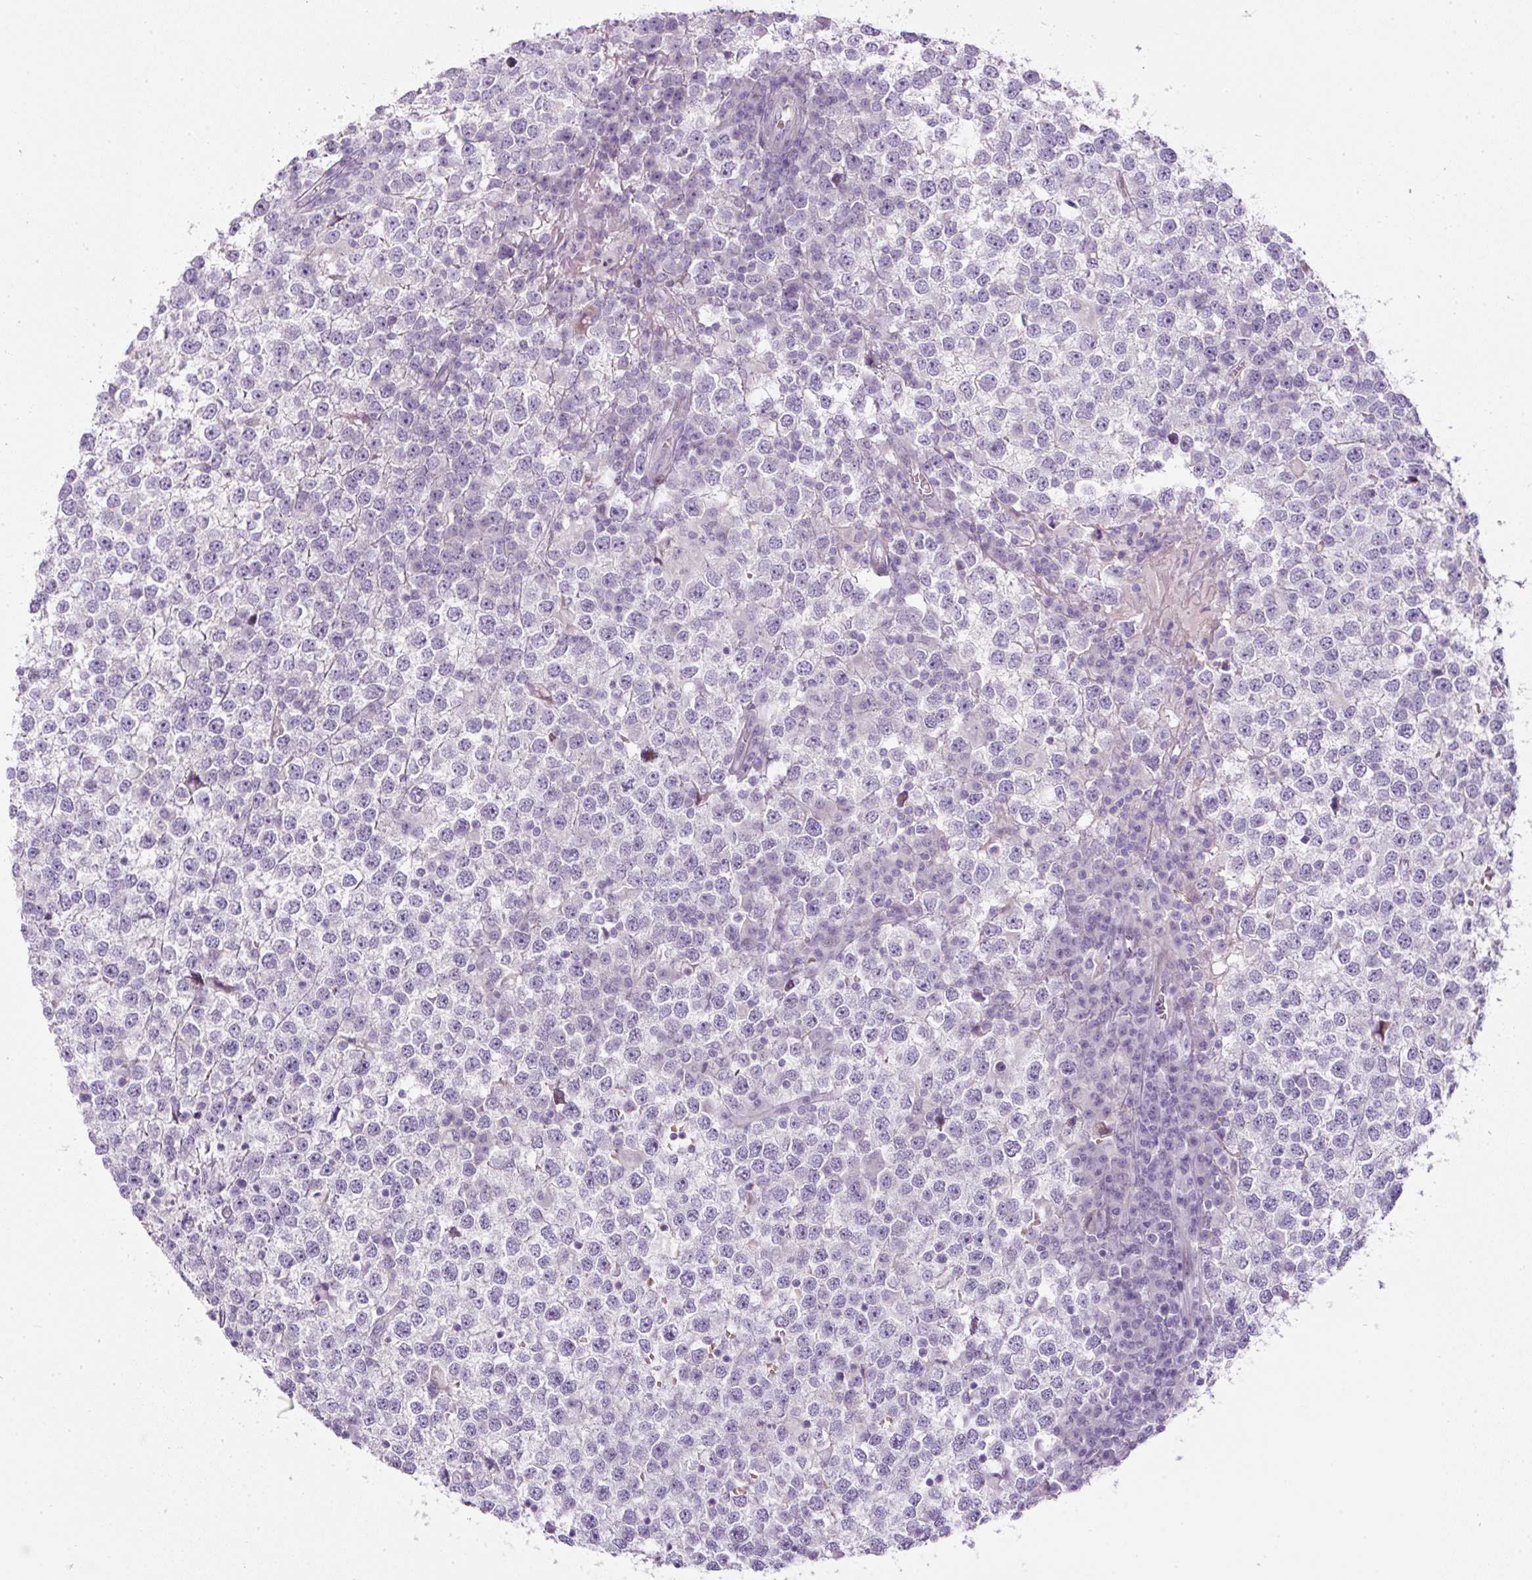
{"staining": {"intensity": "negative", "quantity": "none", "location": "none"}, "tissue": "testis cancer", "cell_type": "Tumor cells", "image_type": "cancer", "snomed": [{"axis": "morphology", "description": "Seminoma, NOS"}, {"axis": "topography", "description": "Testis"}], "caption": "This is a histopathology image of IHC staining of seminoma (testis), which shows no expression in tumor cells. The staining is performed using DAB (3,3'-diaminobenzidine) brown chromogen with nuclei counter-stained in using hematoxylin.", "gene": "FGFBP3", "patient": {"sex": "male", "age": 65}}